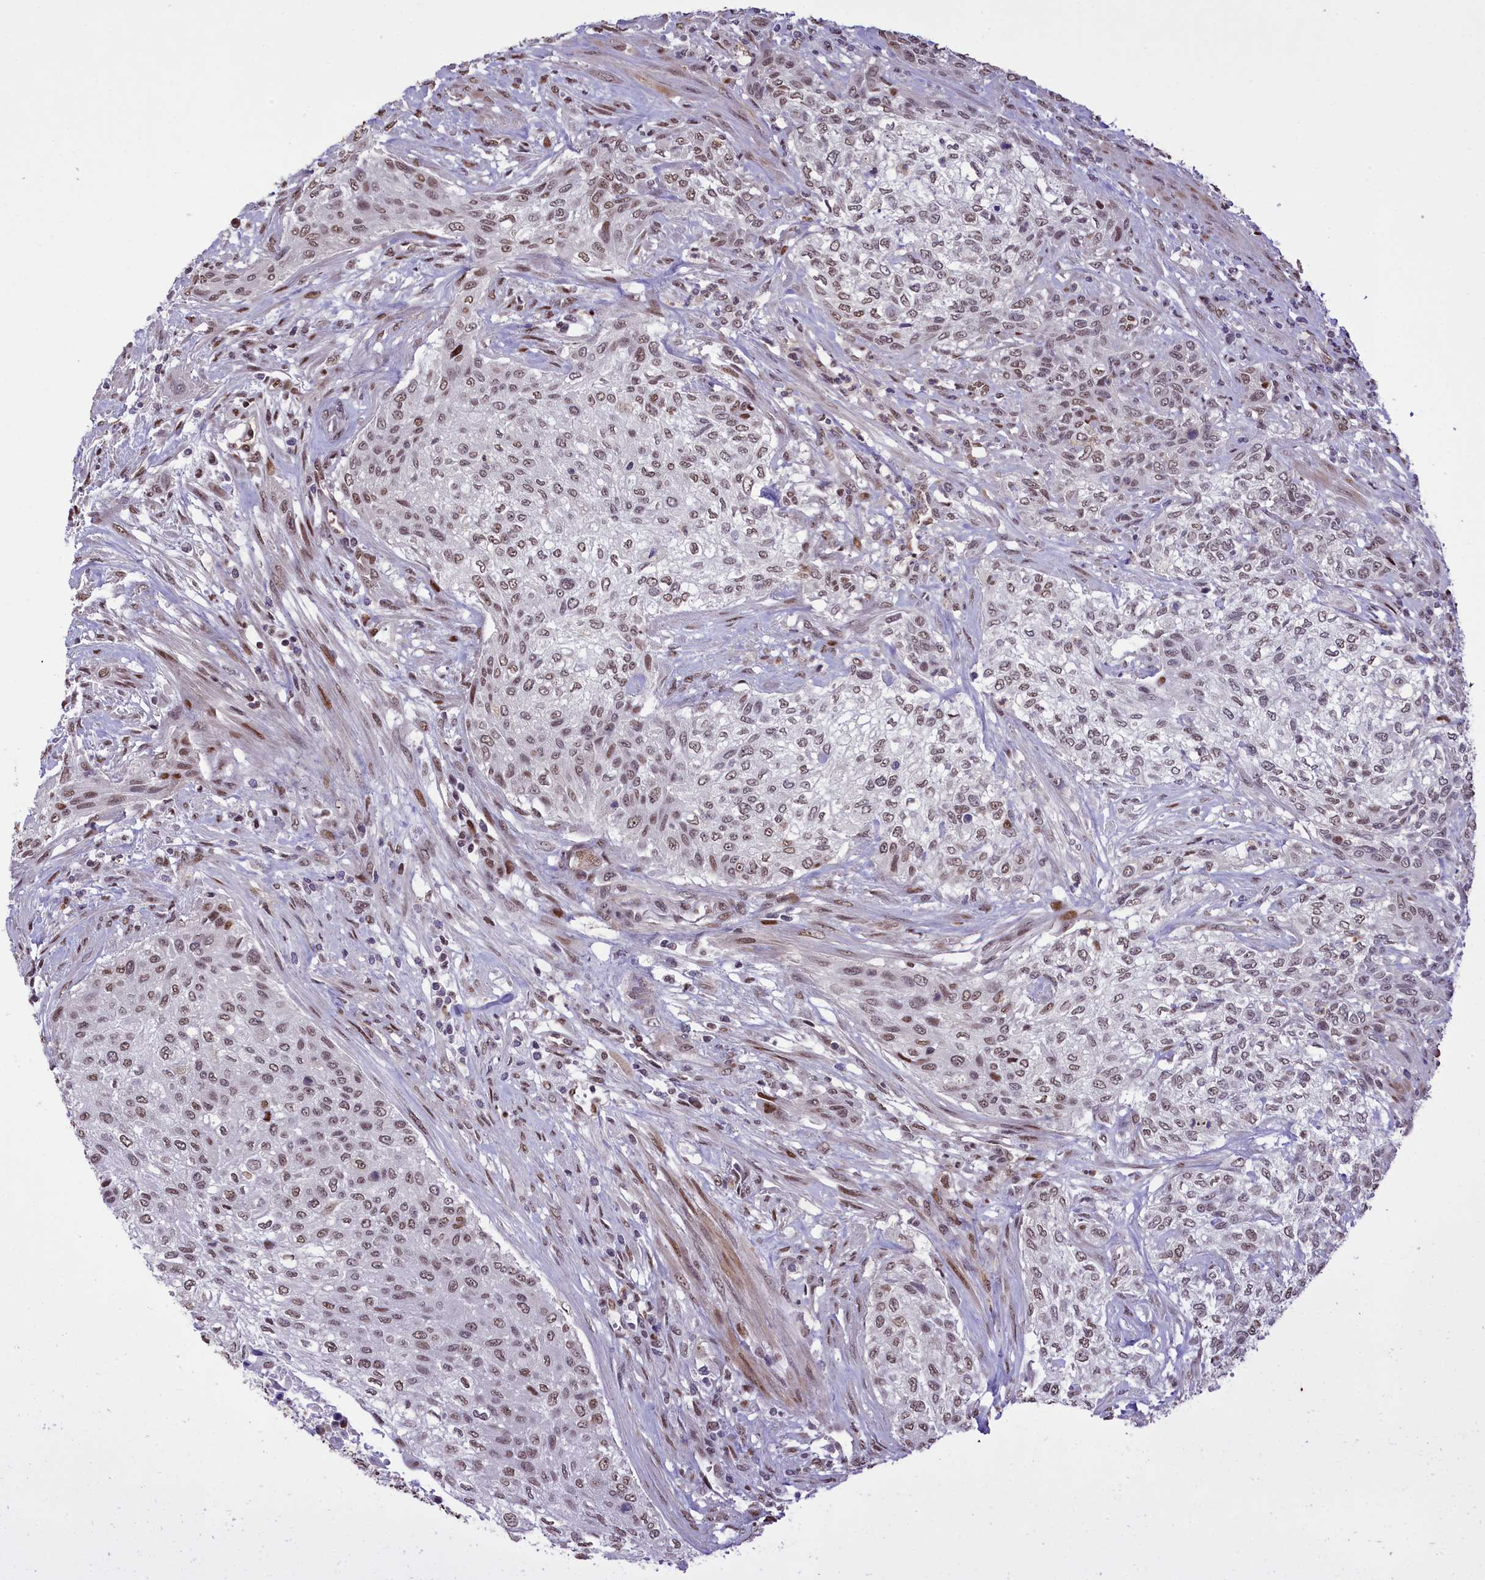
{"staining": {"intensity": "weak", "quantity": ">75%", "location": "nuclear"}, "tissue": "urothelial cancer", "cell_type": "Tumor cells", "image_type": "cancer", "snomed": [{"axis": "morphology", "description": "Normal tissue, NOS"}, {"axis": "morphology", "description": "Urothelial carcinoma, NOS"}, {"axis": "topography", "description": "Urinary bladder"}, {"axis": "topography", "description": "Peripheral nerve tissue"}], "caption": "An immunohistochemistry (IHC) photomicrograph of tumor tissue is shown. Protein staining in brown shows weak nuclear positivity in urothelial cancer within tumor cells. The protein of interest is stained brown, and the nuclei are stained in blue (DAB (3,3'-diaminobenzidine) IHC with brightfield microscopy, high magnification).", "gene": "RELB", "patient": {"sex": "male", "age": 35}}